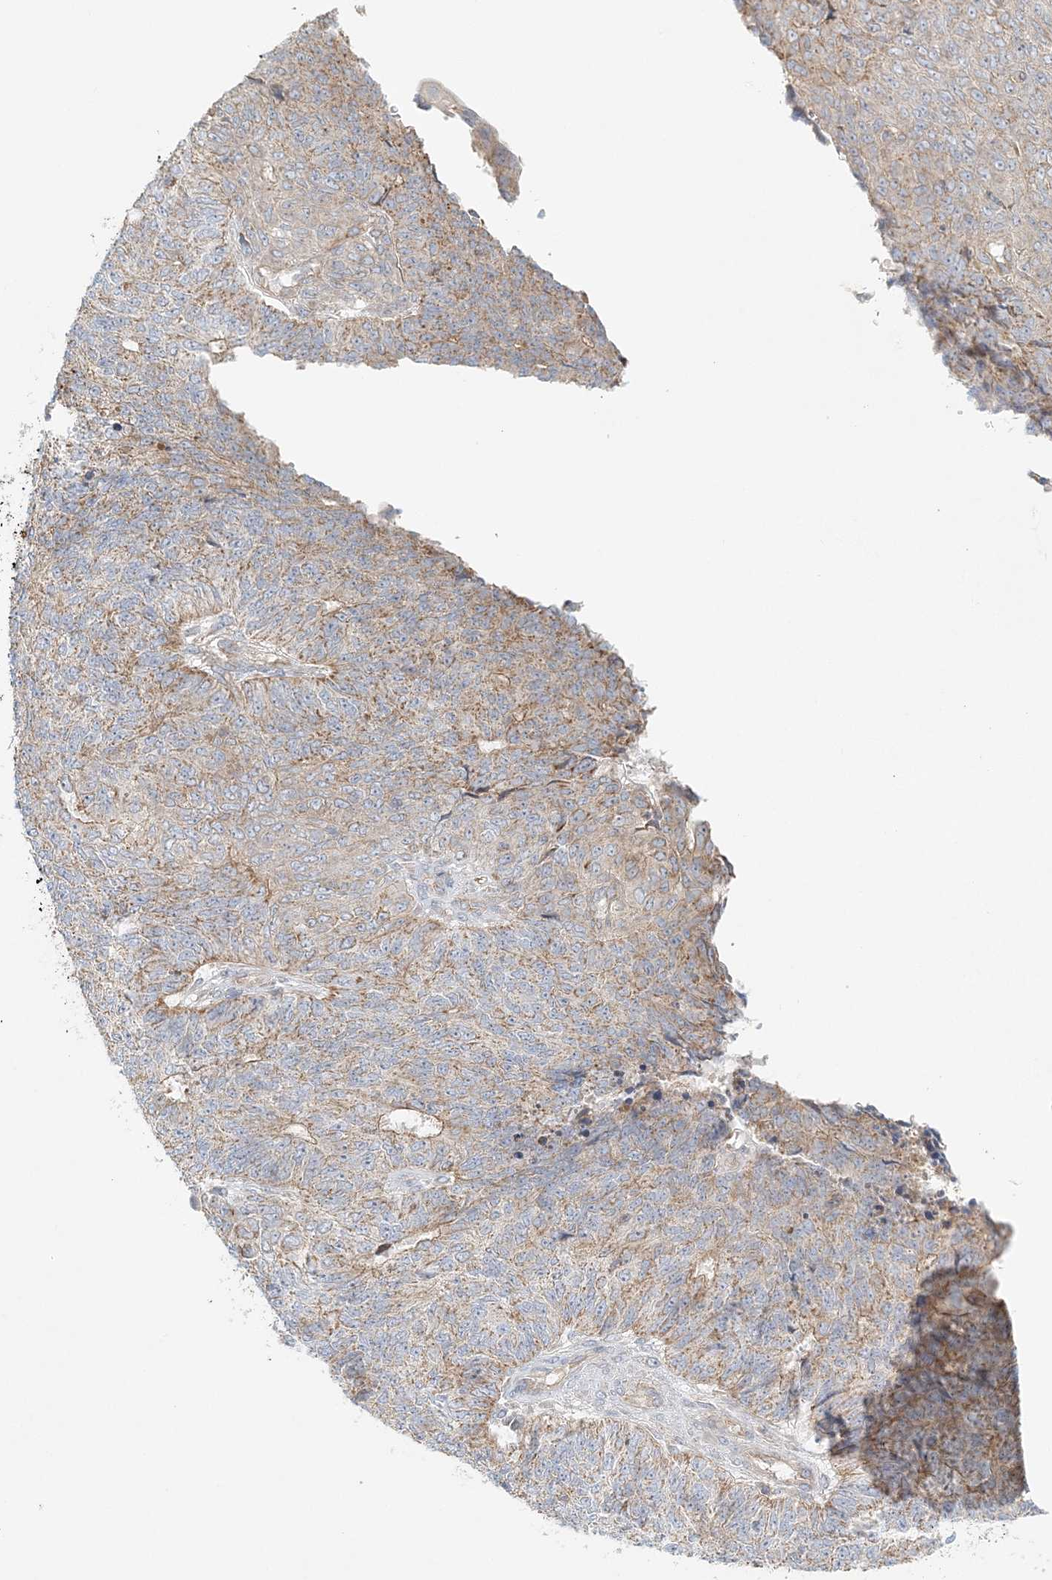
{"staining": {"intensity": "moderate", "quantity": ">75%", "location": "cytoplasmic/membranous"}, "tissue": "endometrial cancer", "cell_type": "Tumor cells", "image_type": "cancer", "snomed": [{"axis": "morphology", "description": "Adenocarcinoma, NOS"}, {"axis": "topography", "description": "Endometrium"}], "caption": "Human endometrial adenocarcinoma stained with a protein marker demonstrates moderate staining in tumor cells.", "gene": "KIAA0232", "patient": {"sex": "female", "age": 32}}